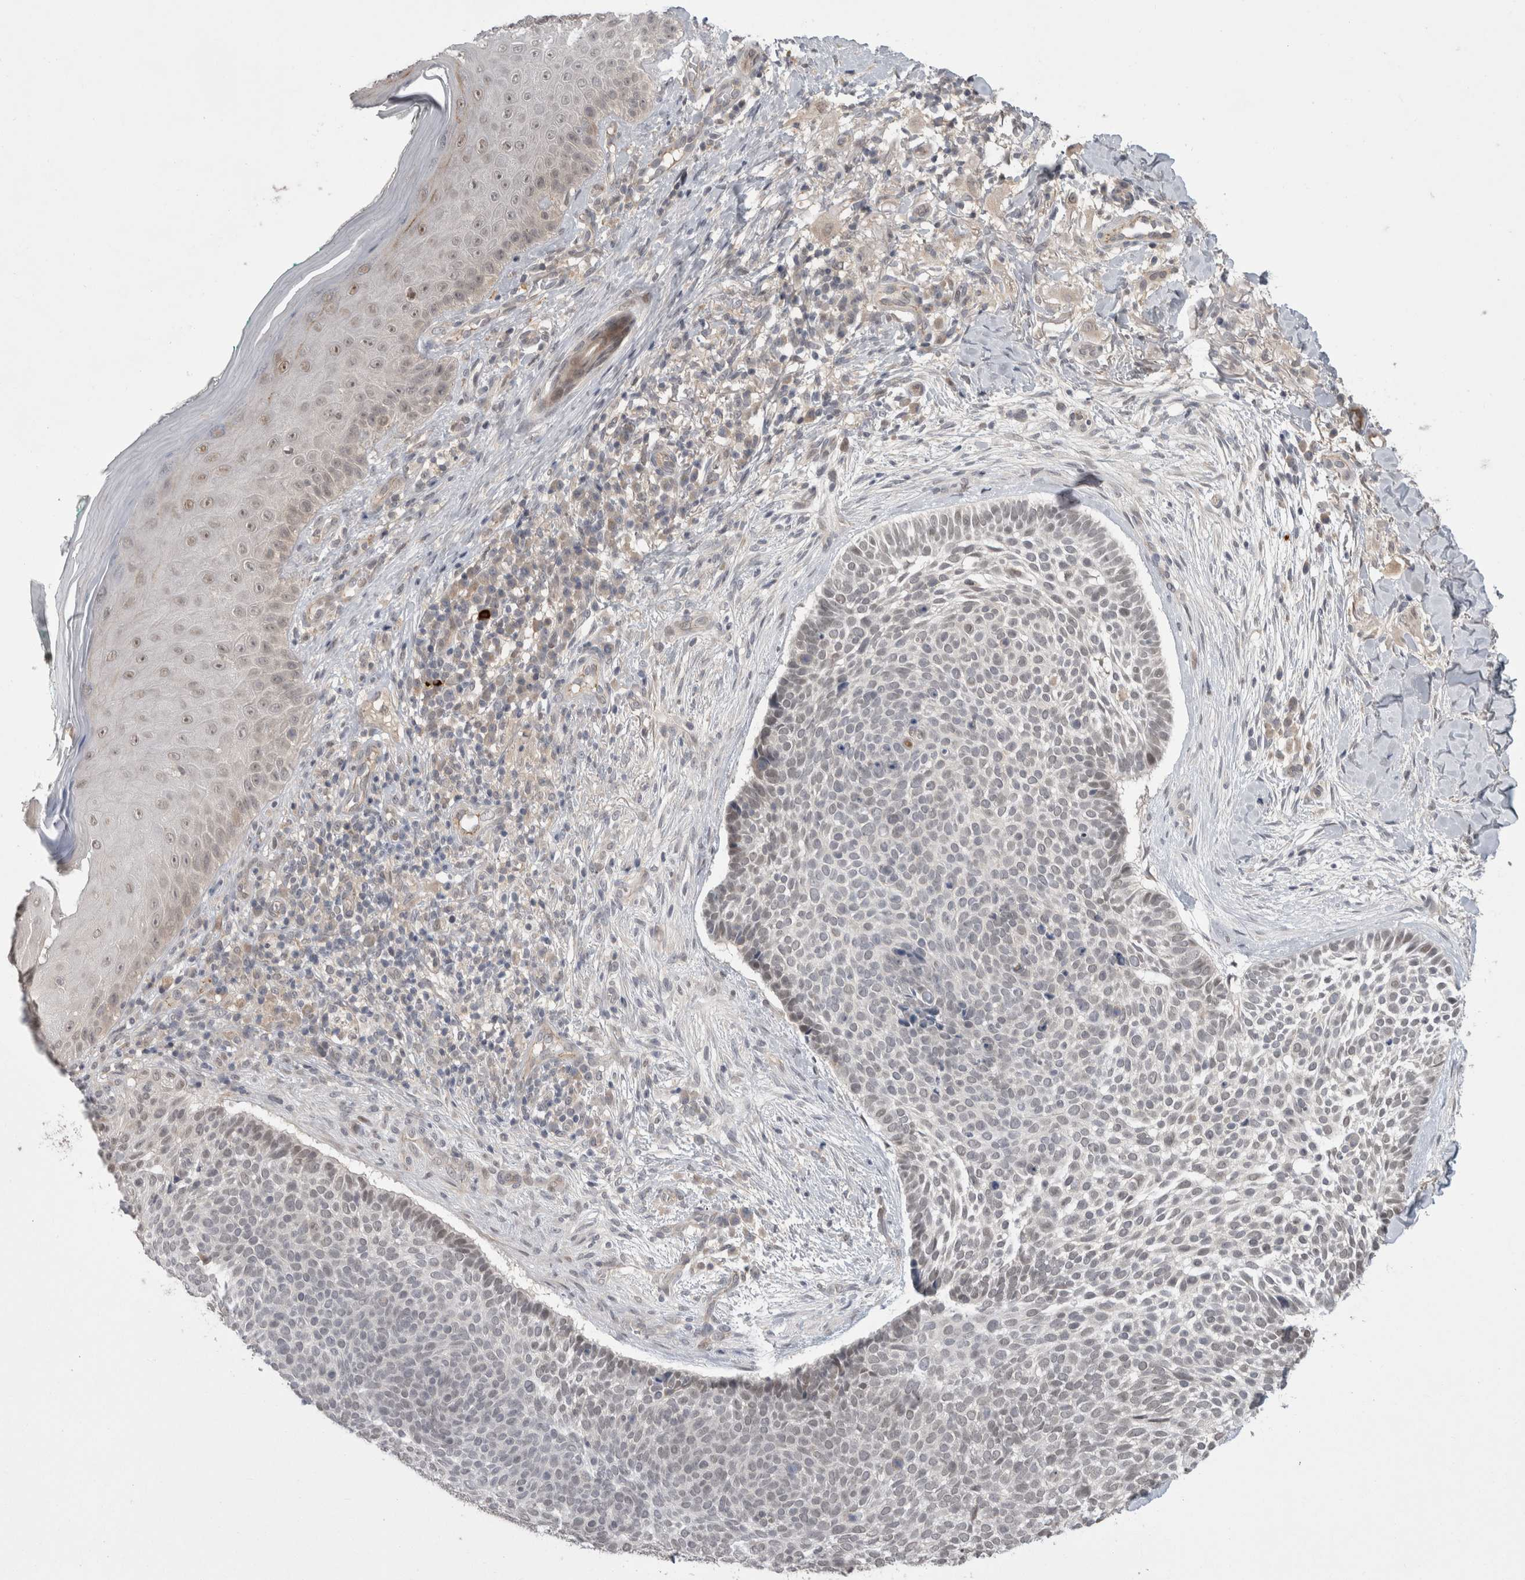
{"staining": {"intensity": "negative", "quantity": "none", "location": "none"}, "tissue": "skin cancer", "cell_type": "Tumor cells", "image_type": "cancer", "snomed": [{"axis": "morphology", "description": "Normal tissue, NOS"}, {"axis": "morphology", "description": "Basal cell carcinoma"}, {"axis": "topography", "description": "Skin"}], "caption": "IHC photomicrograph of skin cancer (basal cell carcinoma) stained for a protein (brown), which reveals no expression in tumor cells.", "gene": "MTBP", "patient": {"sex": "male", "age": 67}}